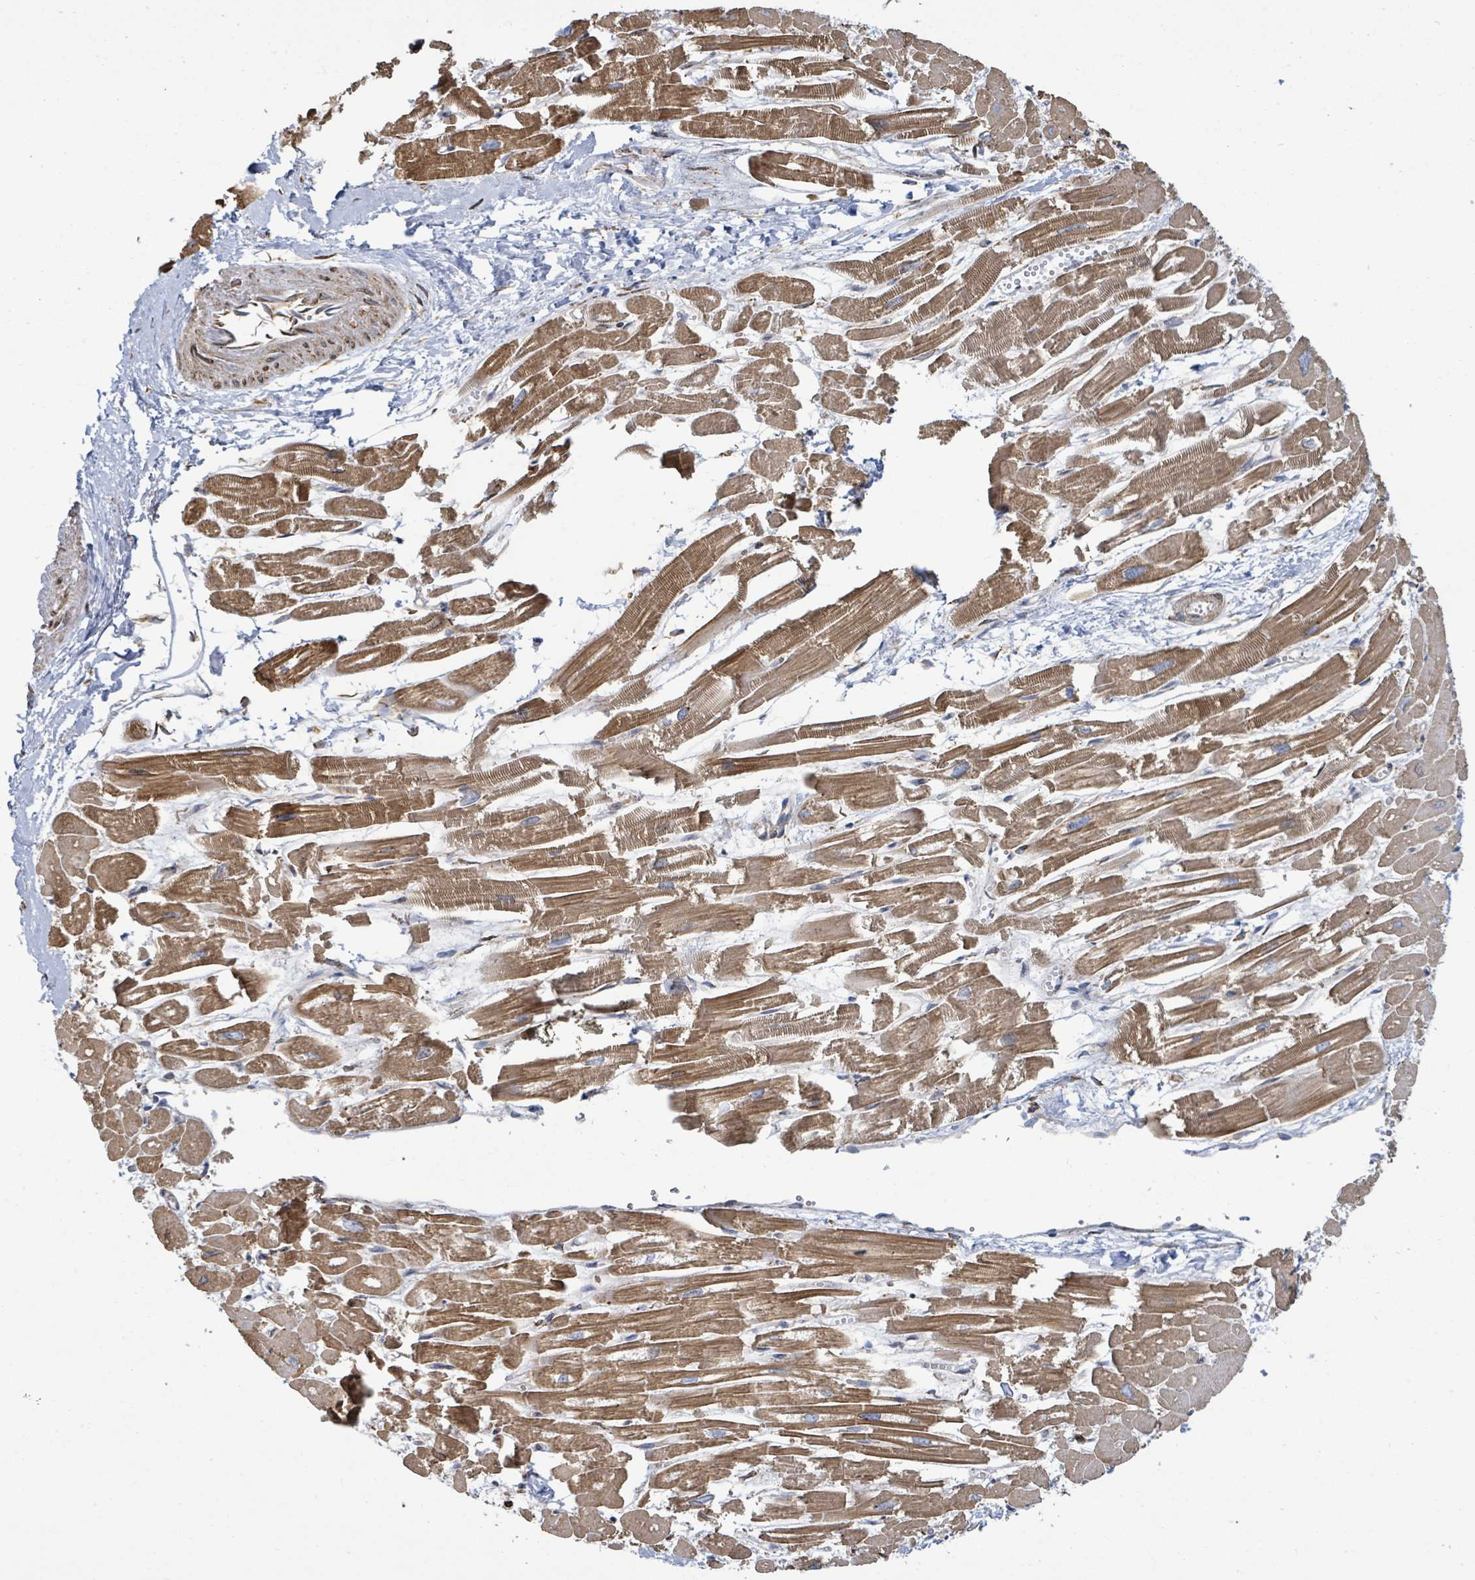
{"staining": {"intensity": "moderate", "quantity": ">75%", "location": "cytoplasmic/membranous"}, "tissue": "heart muscle", "cell_type": "Cardiomyocytes", "image_type": "normal", "snomed": [{"axis": "morphology", "description": "Normal tissue, NOS"}, {"axis": "topography", "description": "Heart"}], "caption": "Immunohistochemical staining of normal heart muscle demonstrates medium levels of moderate cytoplasmic/membranous positivity in approximately >75% of cardiomyocytes.", "gene": "RFPL4AL1", "patient": {"sex": "male", "age": 54}}